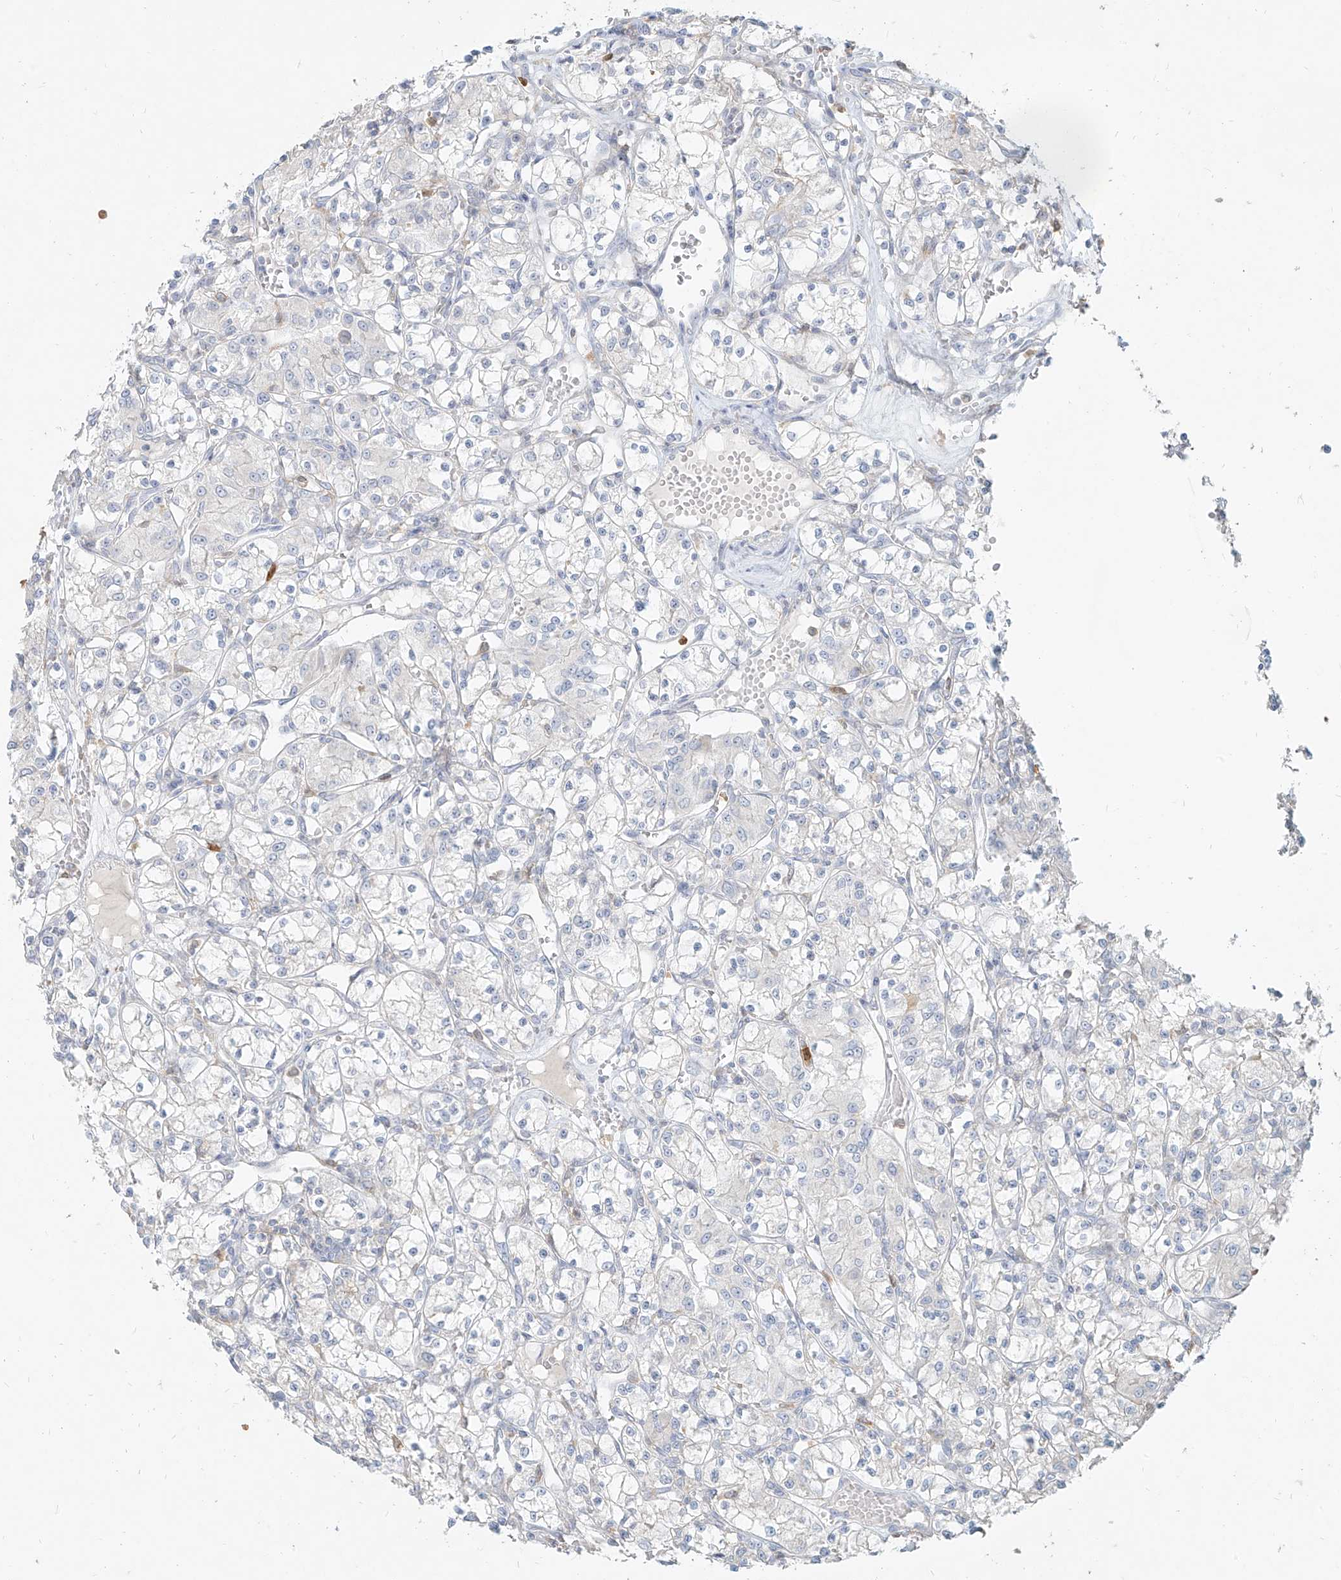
{"staining": {"intensity": "negative", "quantity": "none", "location": "none"}, "tissue": "renal cancer", "cell_type": "Tumor cells", "image_type": "cancer", "snomed": [{"axis": "morphology", "description": "Adenocarcinoma, NOS"}, {"axis": "topography", "description": "Kidney"}], "caption": "This micrograph is of renal cancer (adenocarcinoma) stained with immunohistochemistry (IHC) to label a protein in brown with the nuclei are counter-stained blue. There is no expression in tumor cells.", "gene": "PGD", "patient": {"sex": "female", "age": 59}}